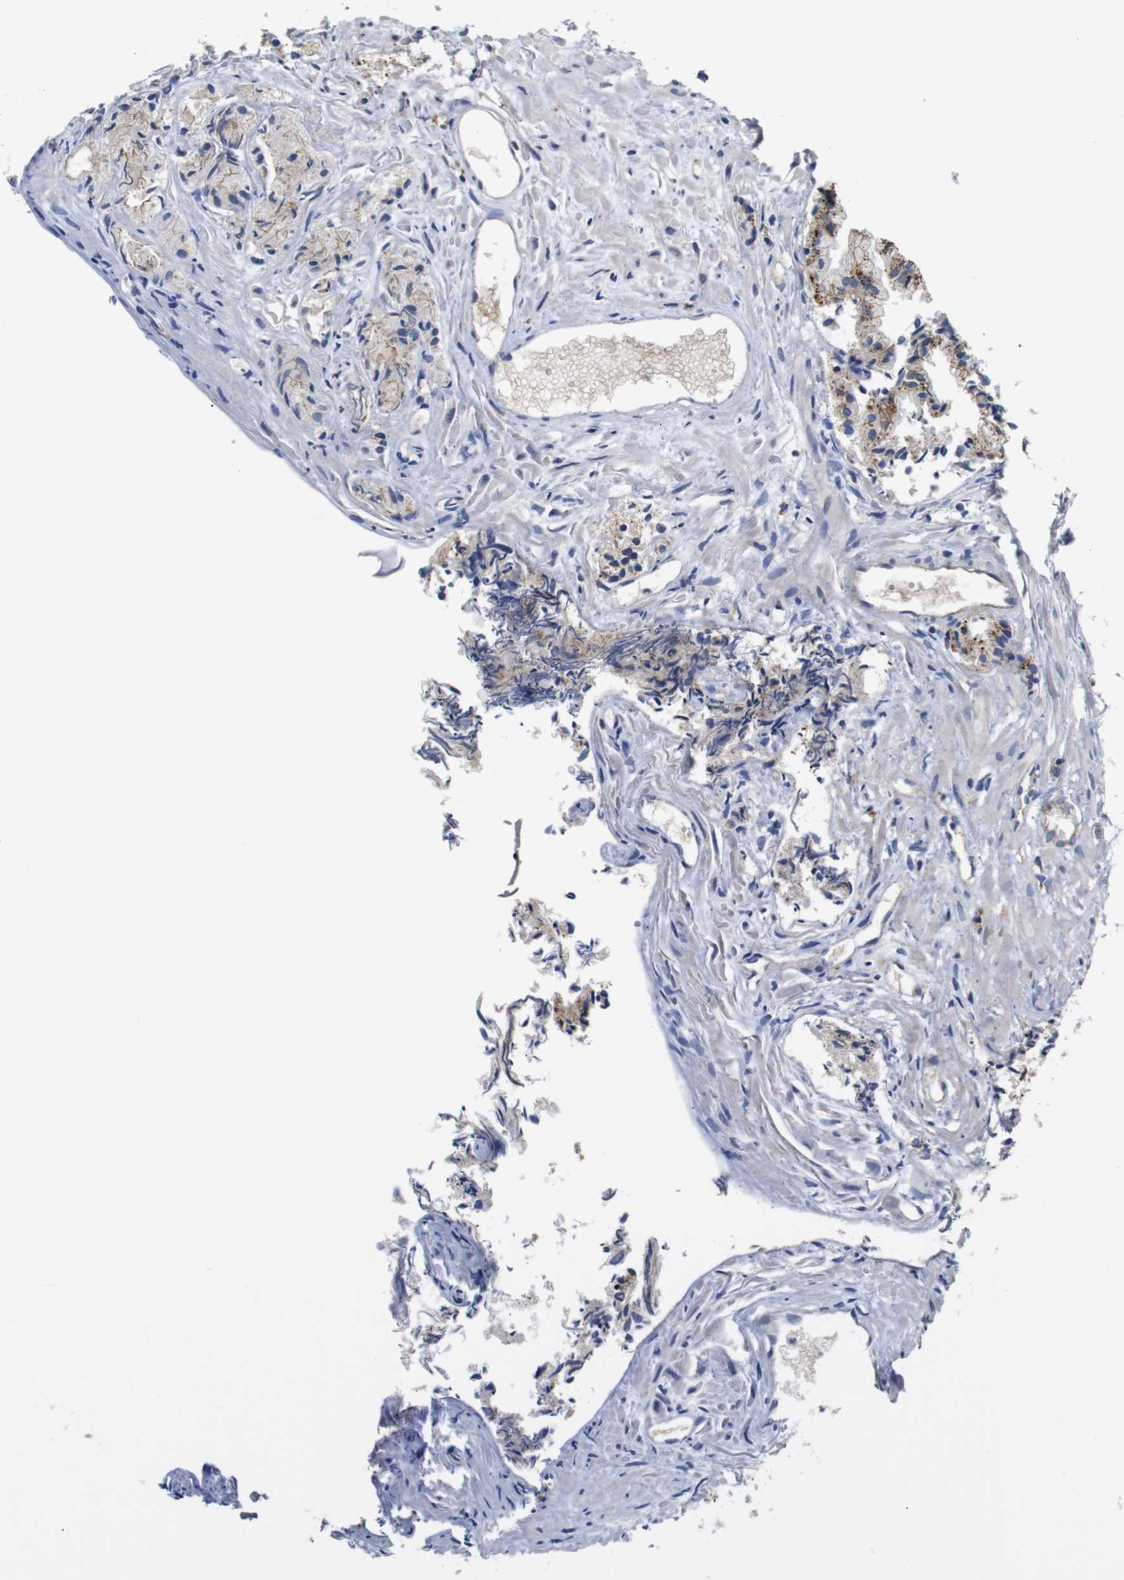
{"staining": {"intensity": "weak", "quantity": "25%-75%", "location": "cytoplasmic/membranous"}, "tissue": "prostate cancer", "cell_type": "Tumor cells", "image_type": "cancer", "snomed": [{"axis": "morphology", "description": "Adenocarcinoma, Low grade"}, {"axis": "topography", "description": "Prostate"}], "caption": "This image reveals immunohistochemistry staining of prostate low-grade adenocarcinoma, with low weak cytoplasmic/membranous staining in about 25%-75% of tumor cells.", "gene": "NHLRC3", "patient": {"sex": "male", "age": 72}}